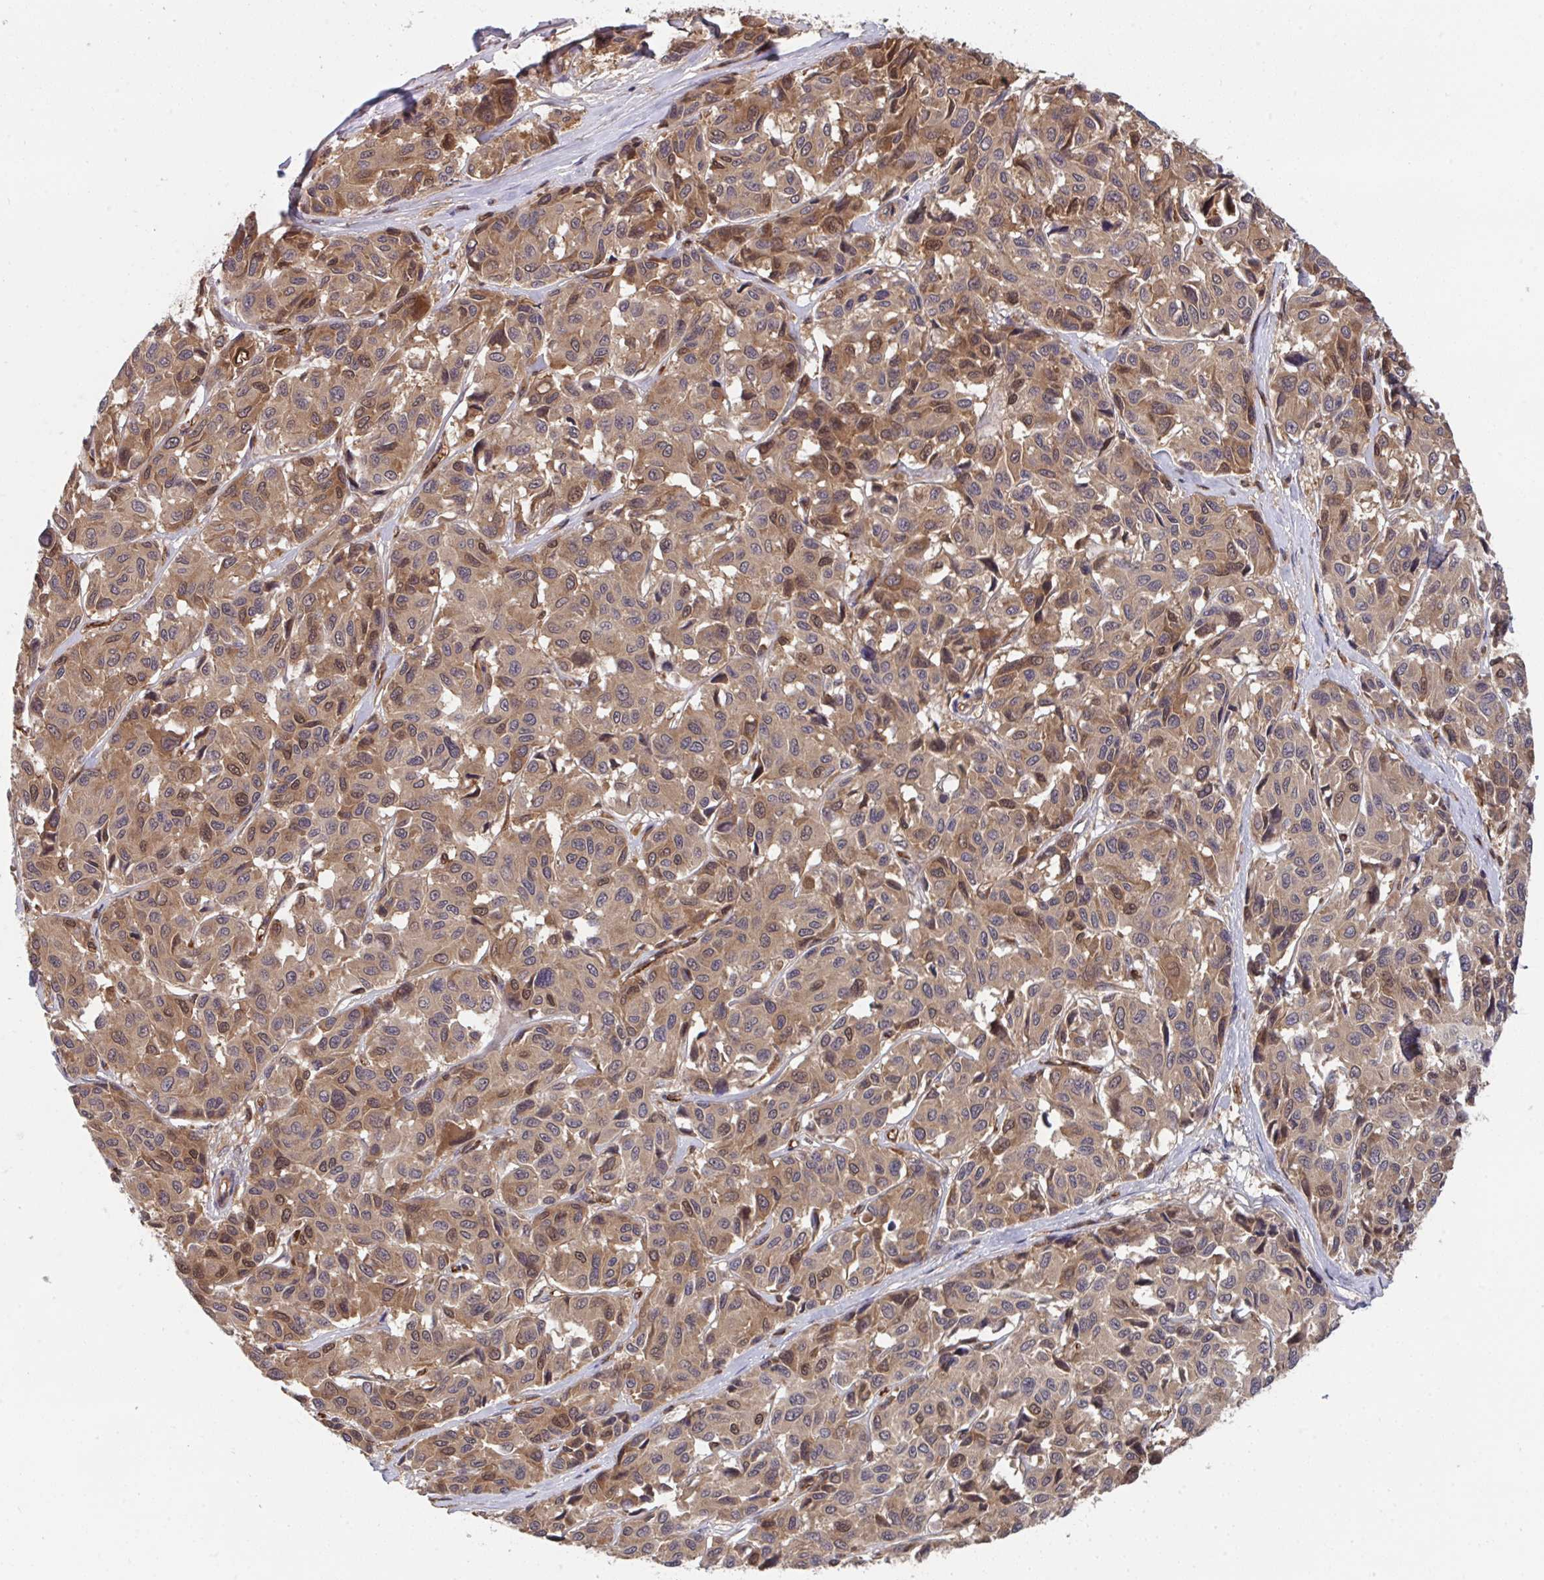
{"staining": {"intensity": "moderate", "quantity": ">75%", "location": "cytoplasmic/membranous,nuclear"}, "tissue": "melanoma", "cell_type": "Tumor cells", "image_type": "cancer", "snomed": [{"axis": "morphology", "description": "Malignant melanoma, NOS"}, {"axis": "topography", "description": "Skin"}], "caption": "Melanoma tissue displays moderate cytoplasmic/membranous and nuclear staining in about >75% of tumor cells, visualized by immunohistochemistry.", "gene": "TIGAR", "patient": {"sex": "female", "age": 66}}